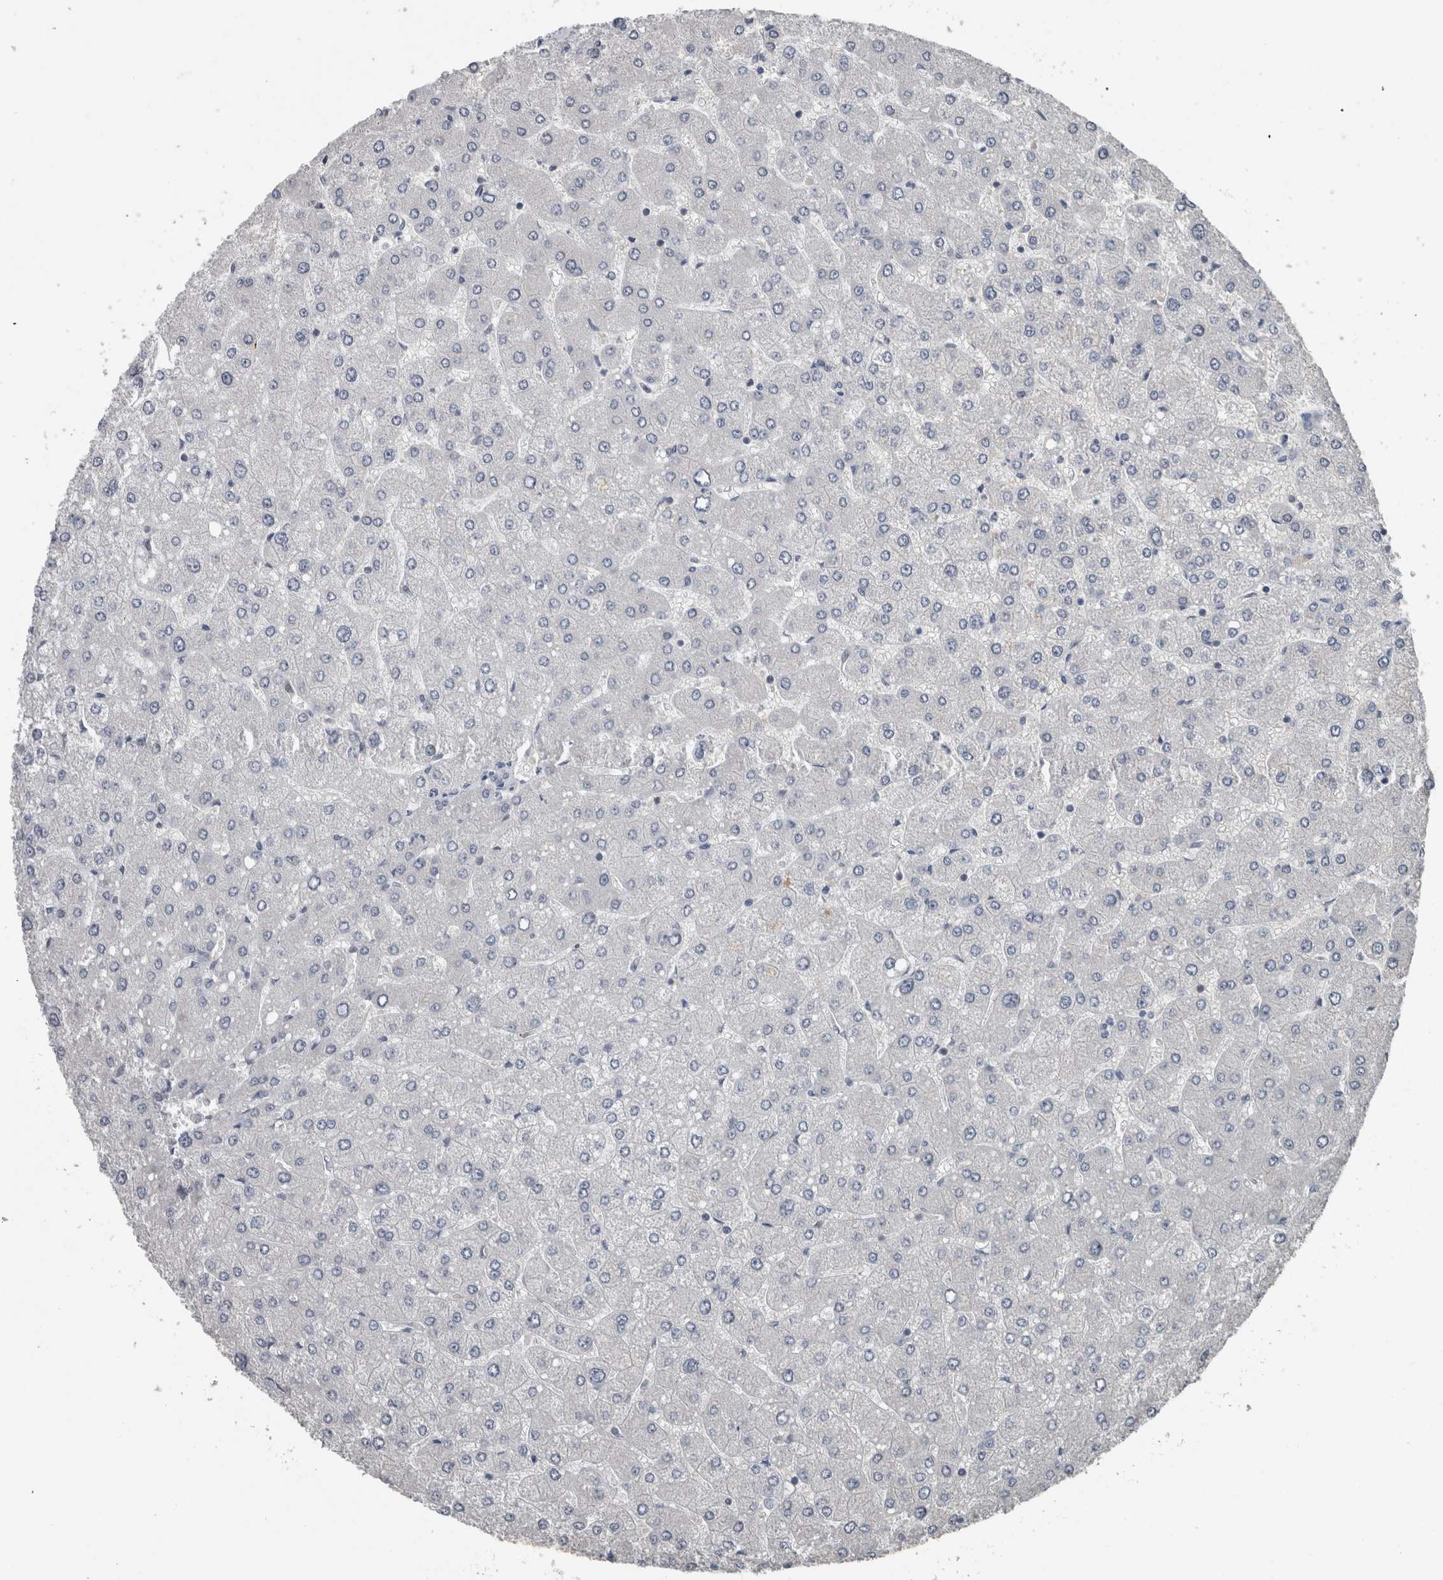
{"staining": {"intensity": "negative", "quantity": "none", "location": "none"}, "tissue": "liver", "cell_type": "Cholangiocytes", "image_type": "normal", "snomed": [{"axis": "morphology", "description": "Normal tissue, NOS"}, {"axis": "topography", "description": "Liver"}], "caption": "An immunohistochemistry (IHC) micrograph of benign liver is shown. There is no staining in cholangiocytes of liver.", "gene": "MAFF", "patient": {"sex": "male", "age": 55}}